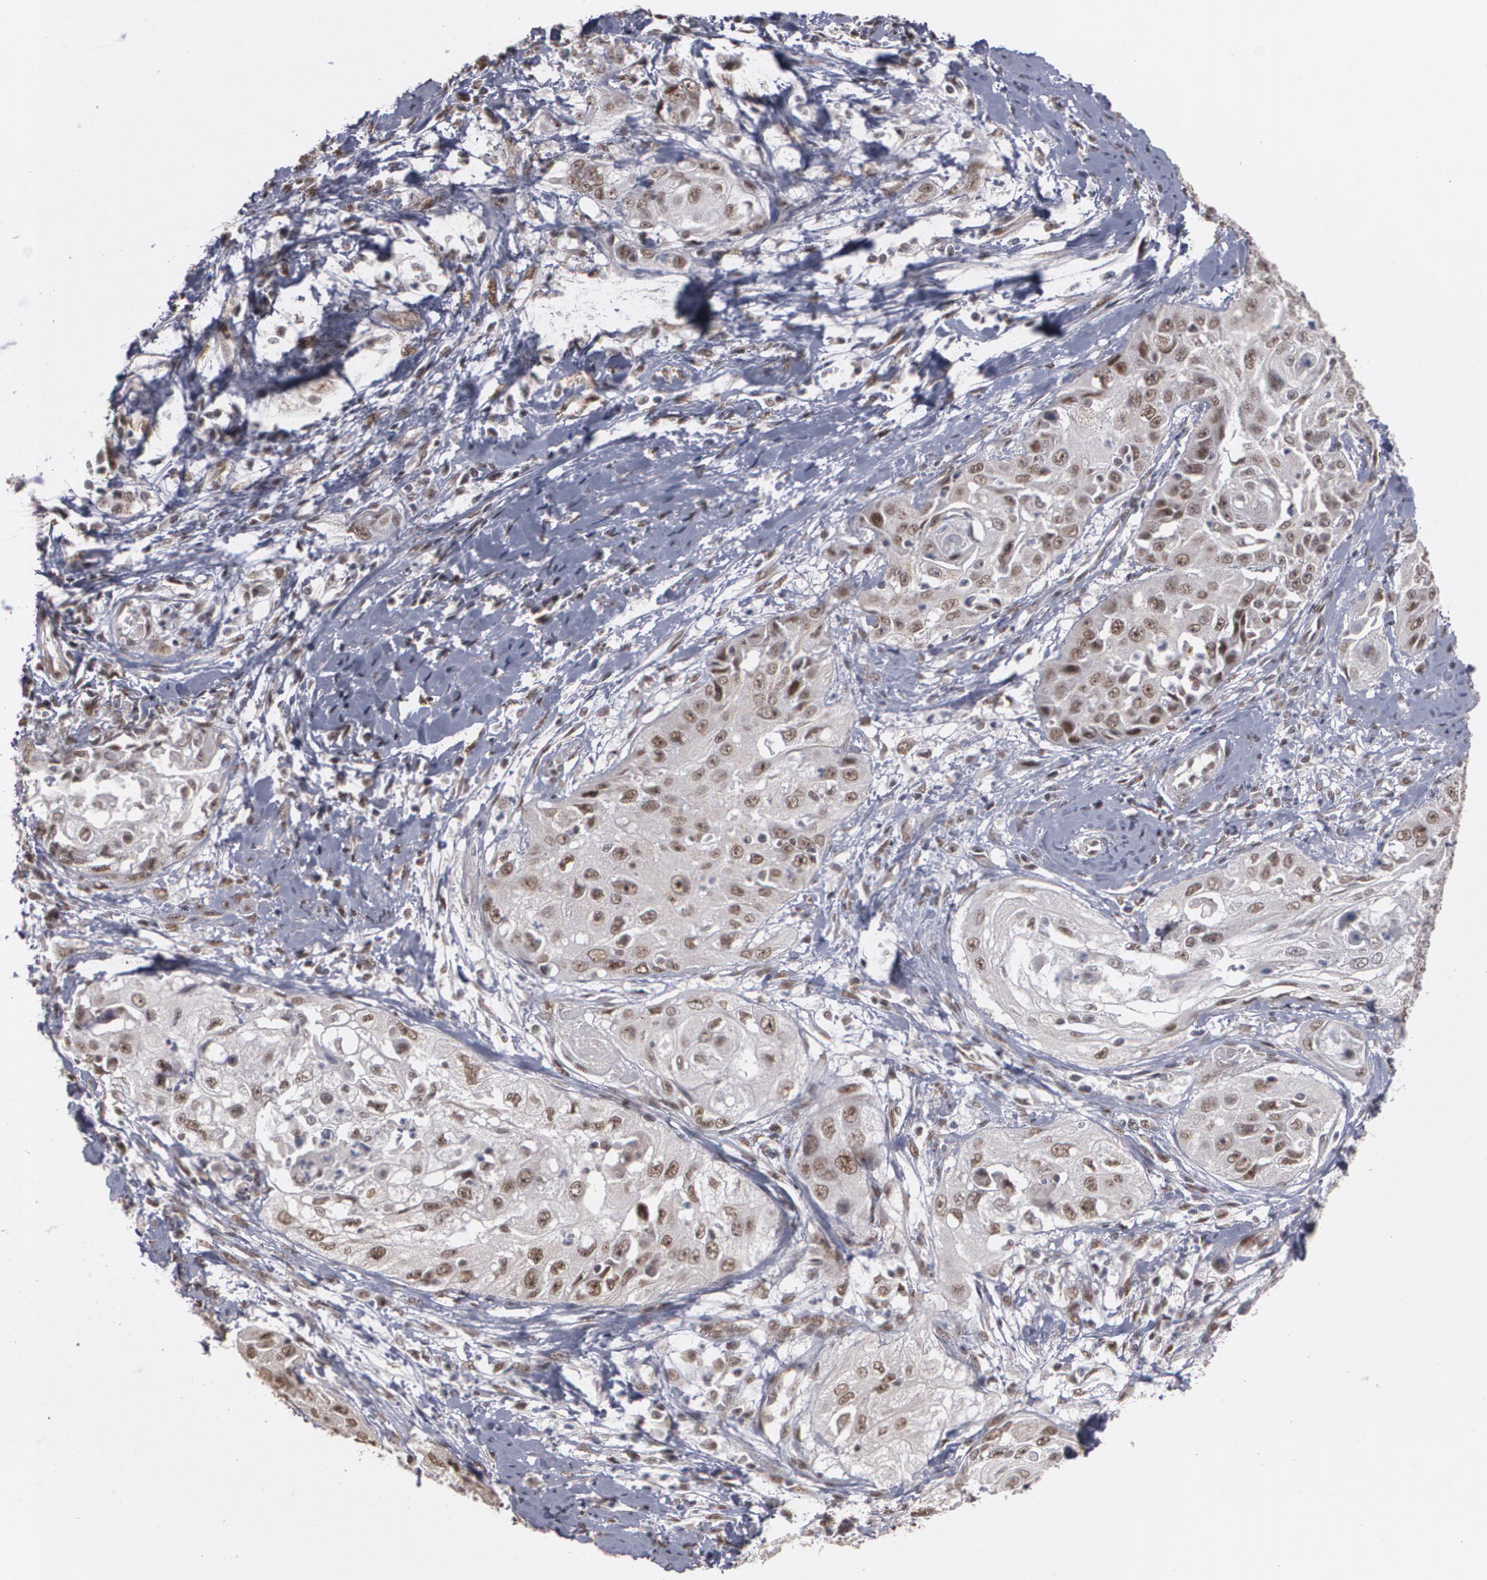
{"staining": {"intensity": "moderate", "quantity": ">75%", "location": "nuclear"}, "tissue": "cervical cancer", "cell_type": "Tumor cells", "image_type": "cancer", "snomed": [{"axis": "morphology", "description": "Squamous cell carcinoma, NOS"}, {"axis": "topography", "description": "Cervix"}], "caption": "Squamous cell carcinoma (cervical) stained with immunohistochemistry (IHC) displays moderate nuclear positivity in approximately >75% of tumor cells. (brown staining indicates protein expression, while blue staining denotes nuclei).", "gene": "ZNF75A", "patient": {"sex": "female", "age": 64}}